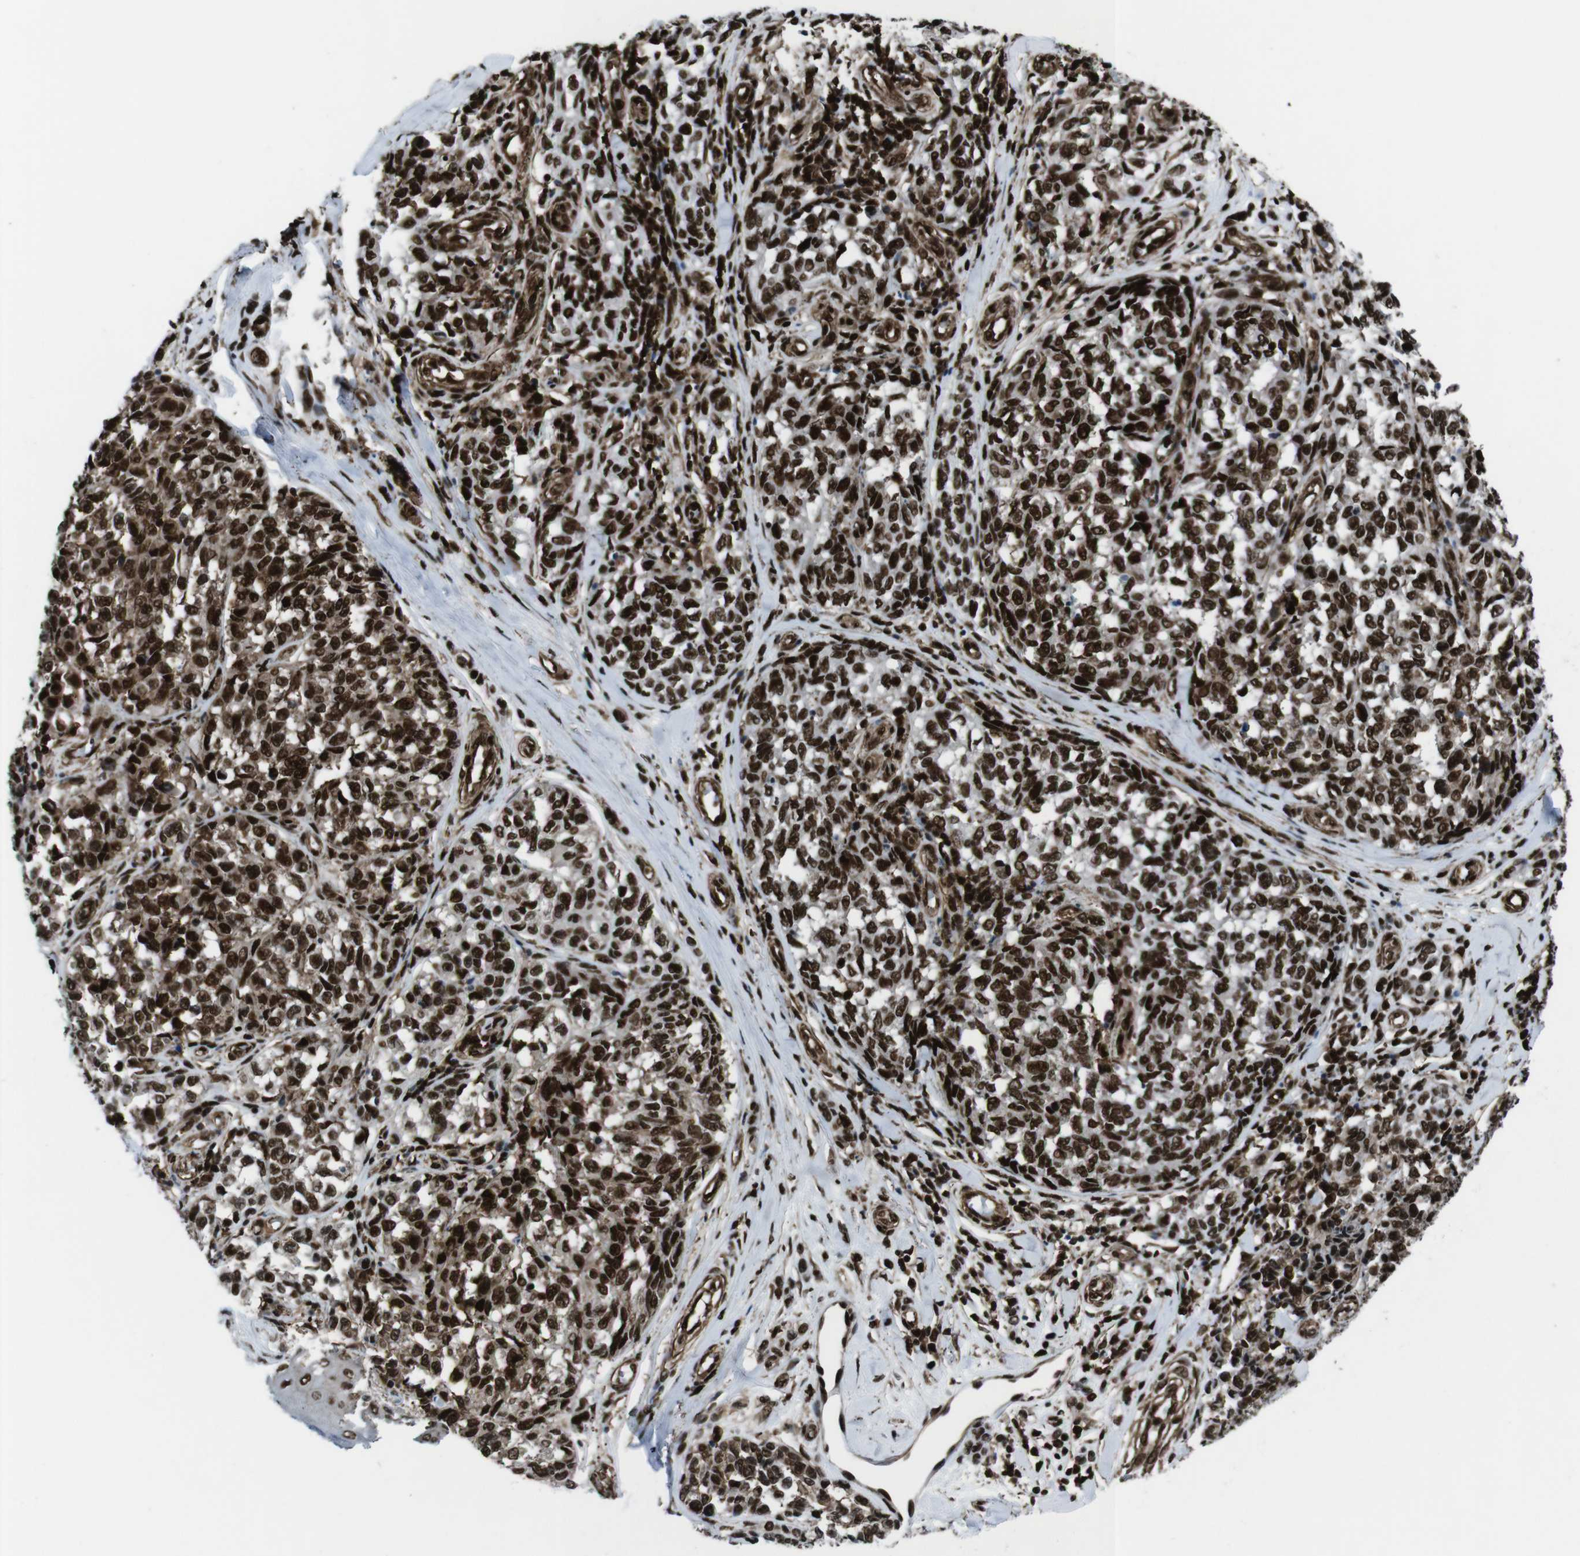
{"staining": {"intensity": "strong", "quantity": ">75%", "location": "nuclear"}, "tissue": "melanoma", "cell_type": "Tumor cells", "image_type": "cancer", "snomed": [{"axis": "morphology", "description": "Malignant melanoma, NOS"}, {"axis": "topography", "description": "Skin"}], "caption": "Malignant melanoma stained for a protein (brown) displays strong nuclear positive staining in about >75% of tumor cells.", "gene": "HNRNPU", "patient": {"sex": "female", "age": 64}}